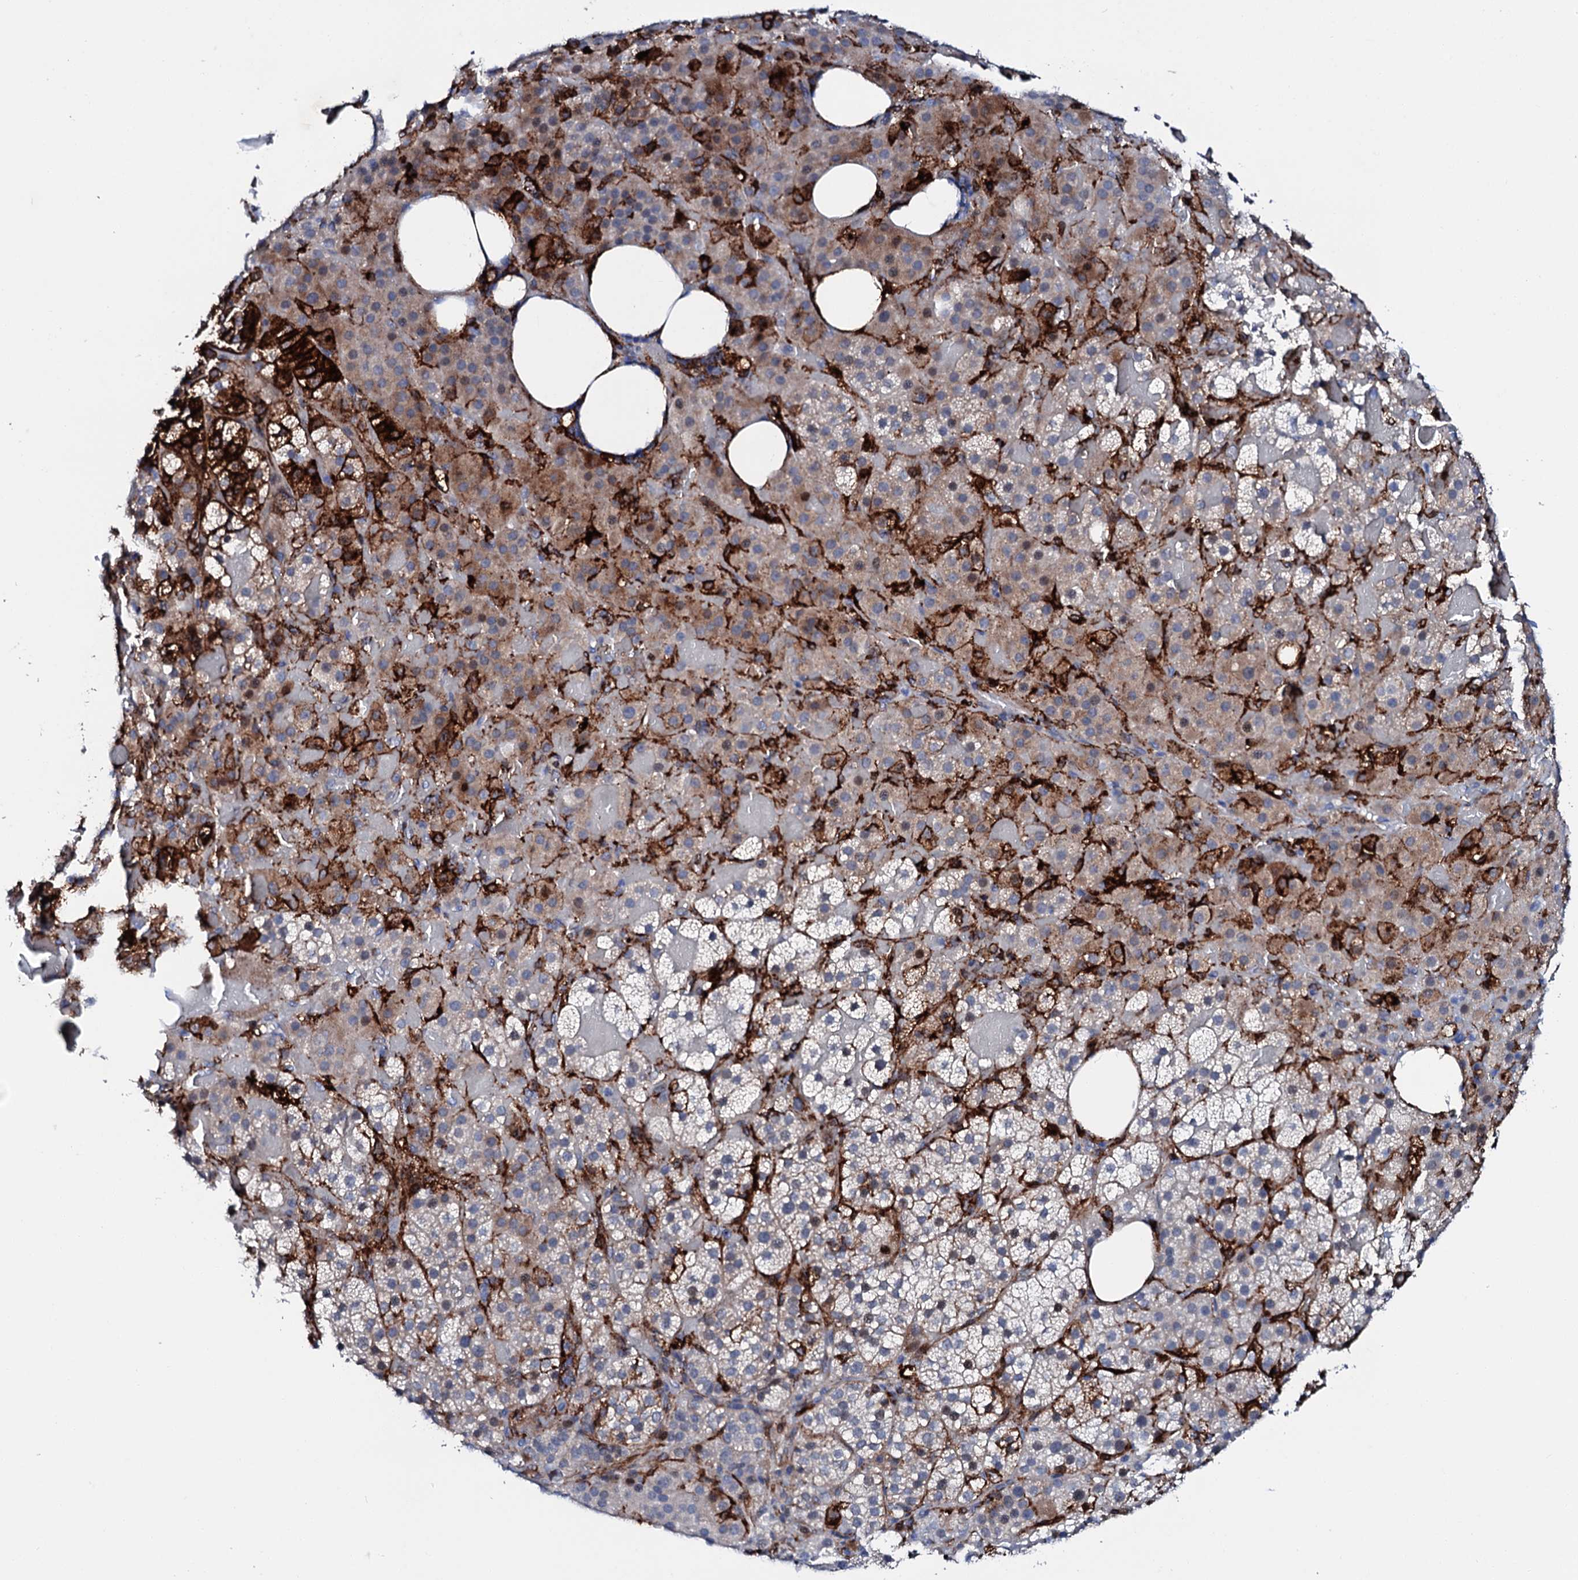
{"staining": {"intensity": "strong", "quantity": "<25%", "location": "cytoplasmic/membranous"}, "tissue": "adrenal gland", "cell_type": "Glandular cells", "image_type": "normal", "snomed": [{"axis": "morphology", "description": "Normal tissue, NOS"}, {"axis": "topography", "description": "Adrenal gland"}], "caption": "IHC histopathology image of unremarkable adrenal gland: human adrenal gland stained using IHC shows medium levels of strong protein expression localized specifically in the cytoplasmic/membranous of glandular cells, appearing as a cytoplasmic/membranous brown color.", "gene": "MED13L", "patient": {"sex": "female", "age": 59}}